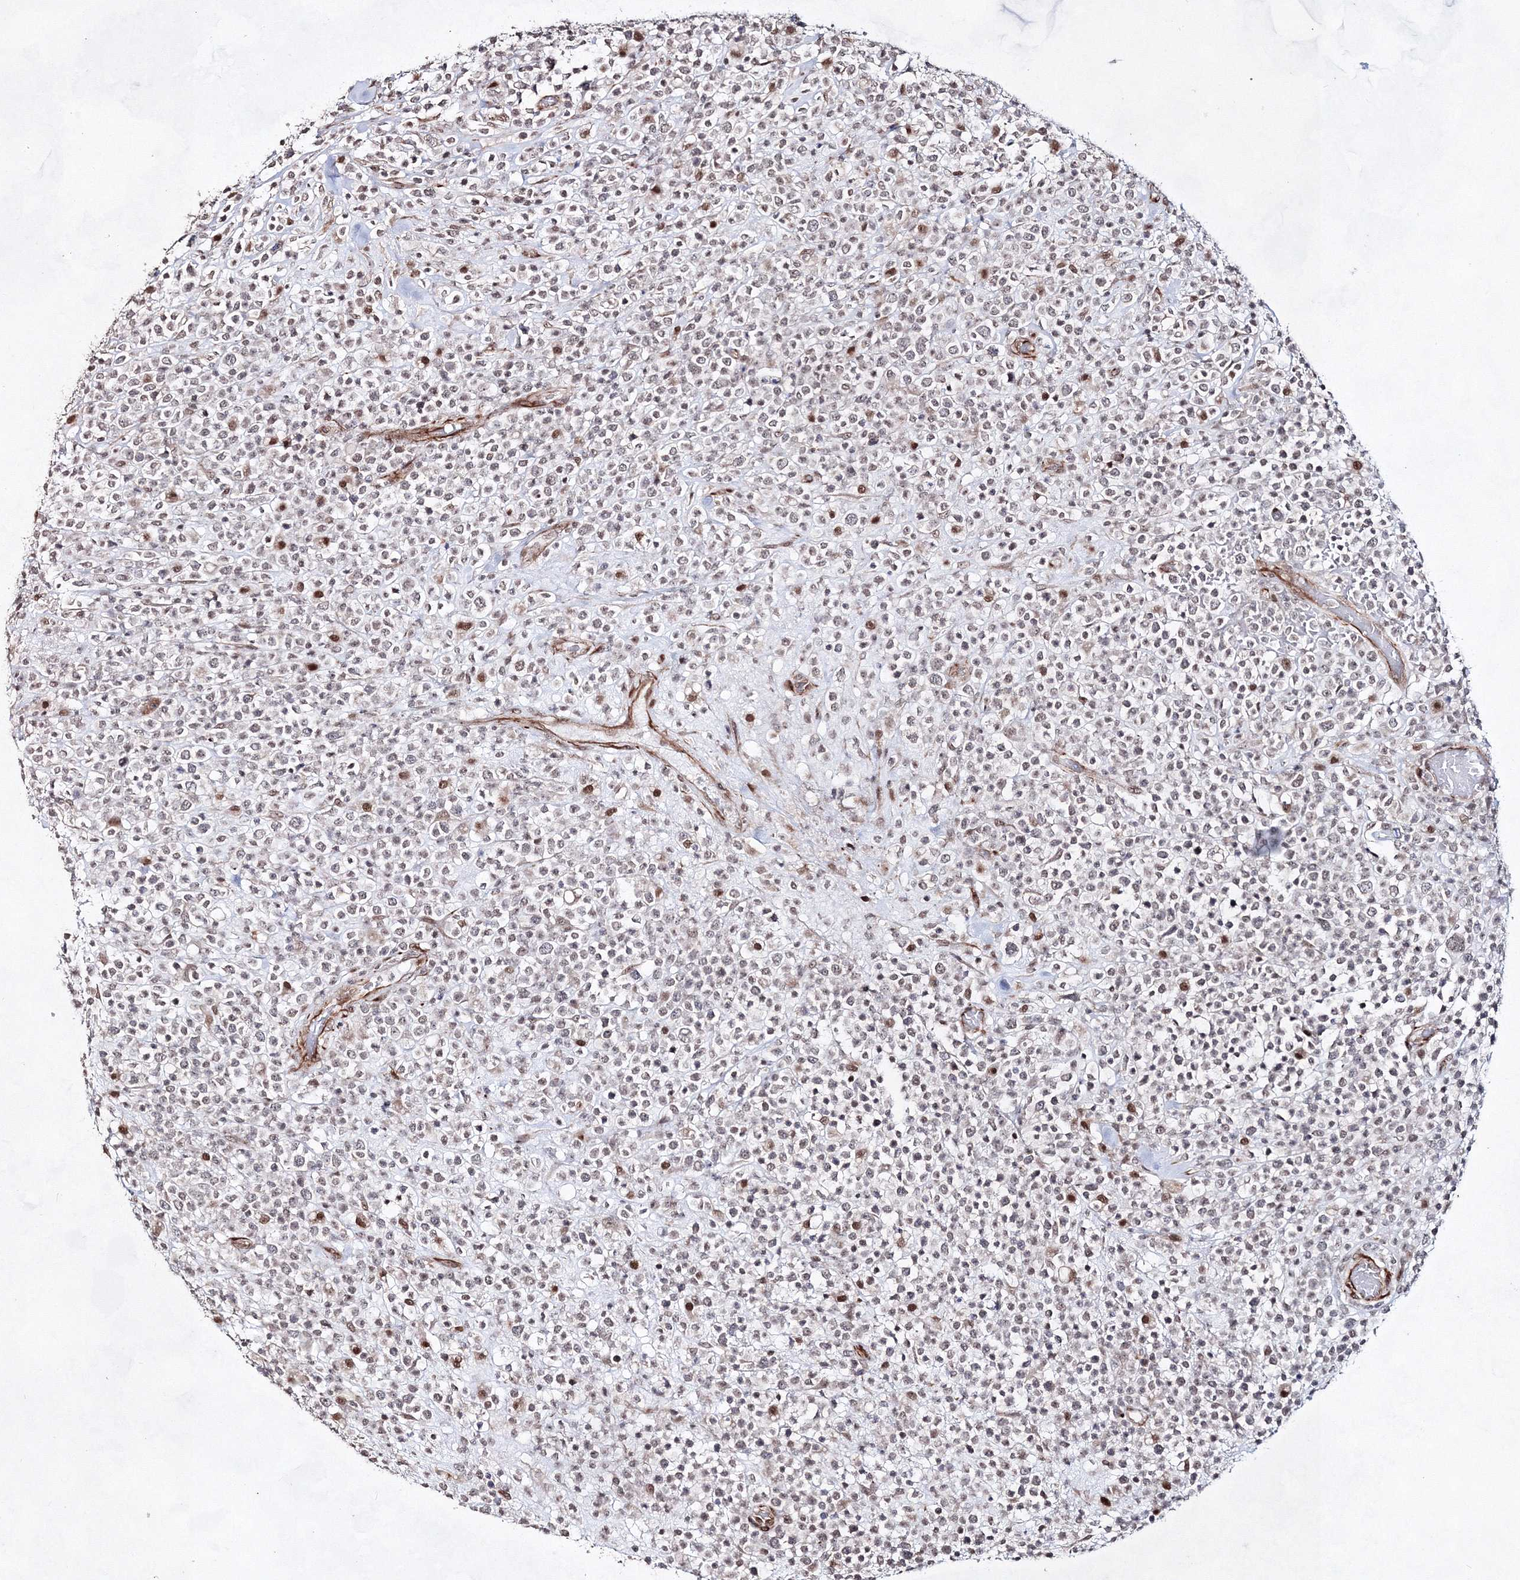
{"staining": {"intensity": "negative", "quantity": "none", "location": "none"}, "tissue": "lymphoma", "cell_type": "Tumor cells", "image_type": "cancer", "snomed": [{"axis": "morphology", "description": "Malignant lymphoma, non-Hodgkin's type, High grade"}, {"axis": "topography", "description": "Colon"}], "caption": "High power microscopy micrograph of an IHC histopathology image of lymphoma, revealing no significant expression in tumor cells.", "gene": "SNIP1", "patient": {"sex": "female", "age": 53}}